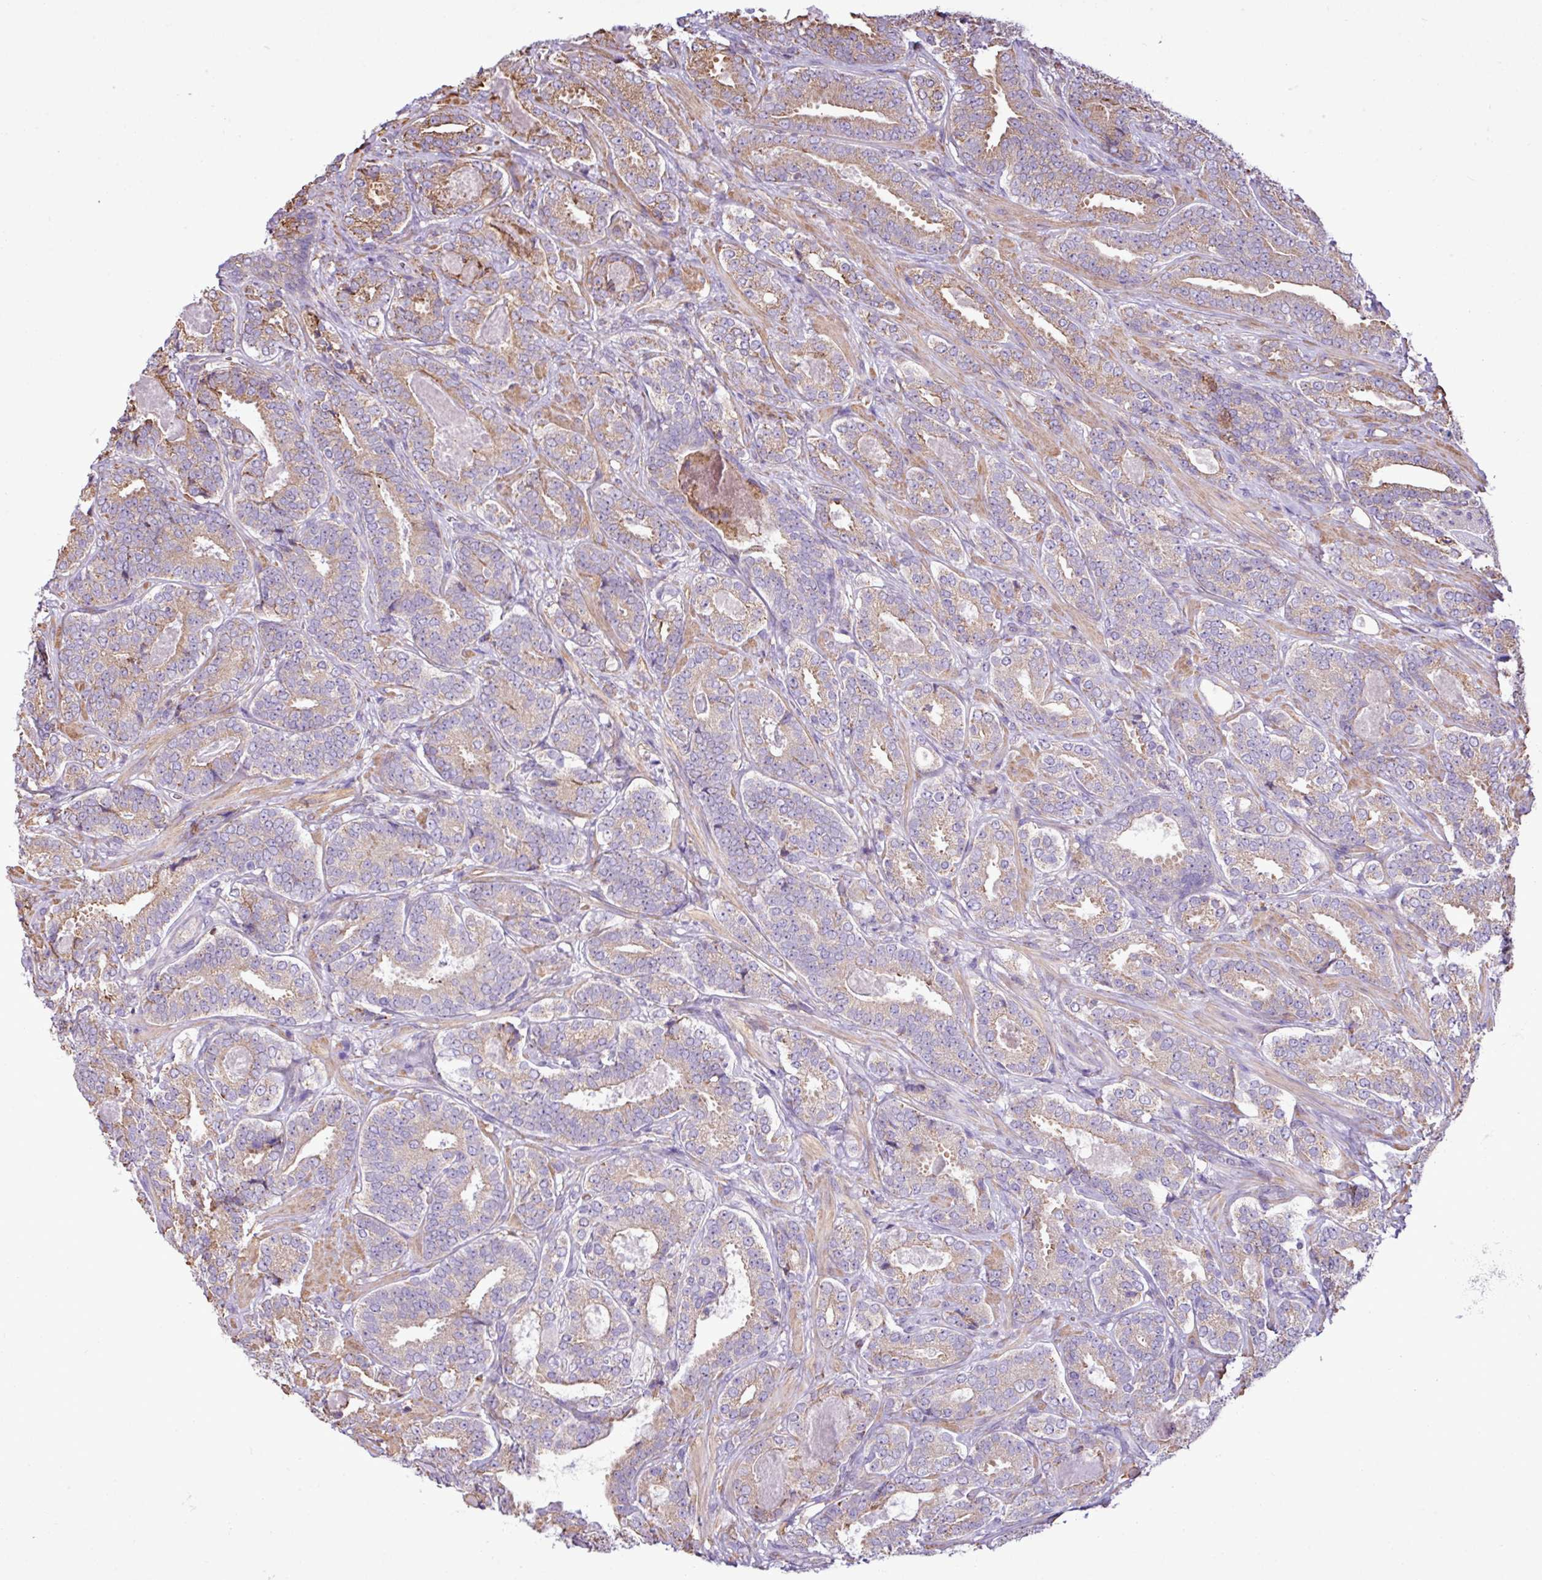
{"staining": {"intensity": "weak", "quantity": "25%-75%", "location": "cytoplasmic/membranous"}, "tissue": "prostate cancer", "cell_type": "Tumor cells", "image_type": "cancer", "snomed": [{"axis": "morphology", "description": "Adenocarcinoma, High grade"}, {"axis": "topography", "description": "Prostate"}], "caption": "The photomicrograph demonstrates a brown stain indicating the presence of a protein in the cytoplasmic/membranous of tumor cells in adenocarcinoma (high-grade) (prostate). (DAB = brown stain, brightfield microscopy at high magnification).", "gene": "ZSCAN5A", "patient": {"sex": "male", "age": 65}}